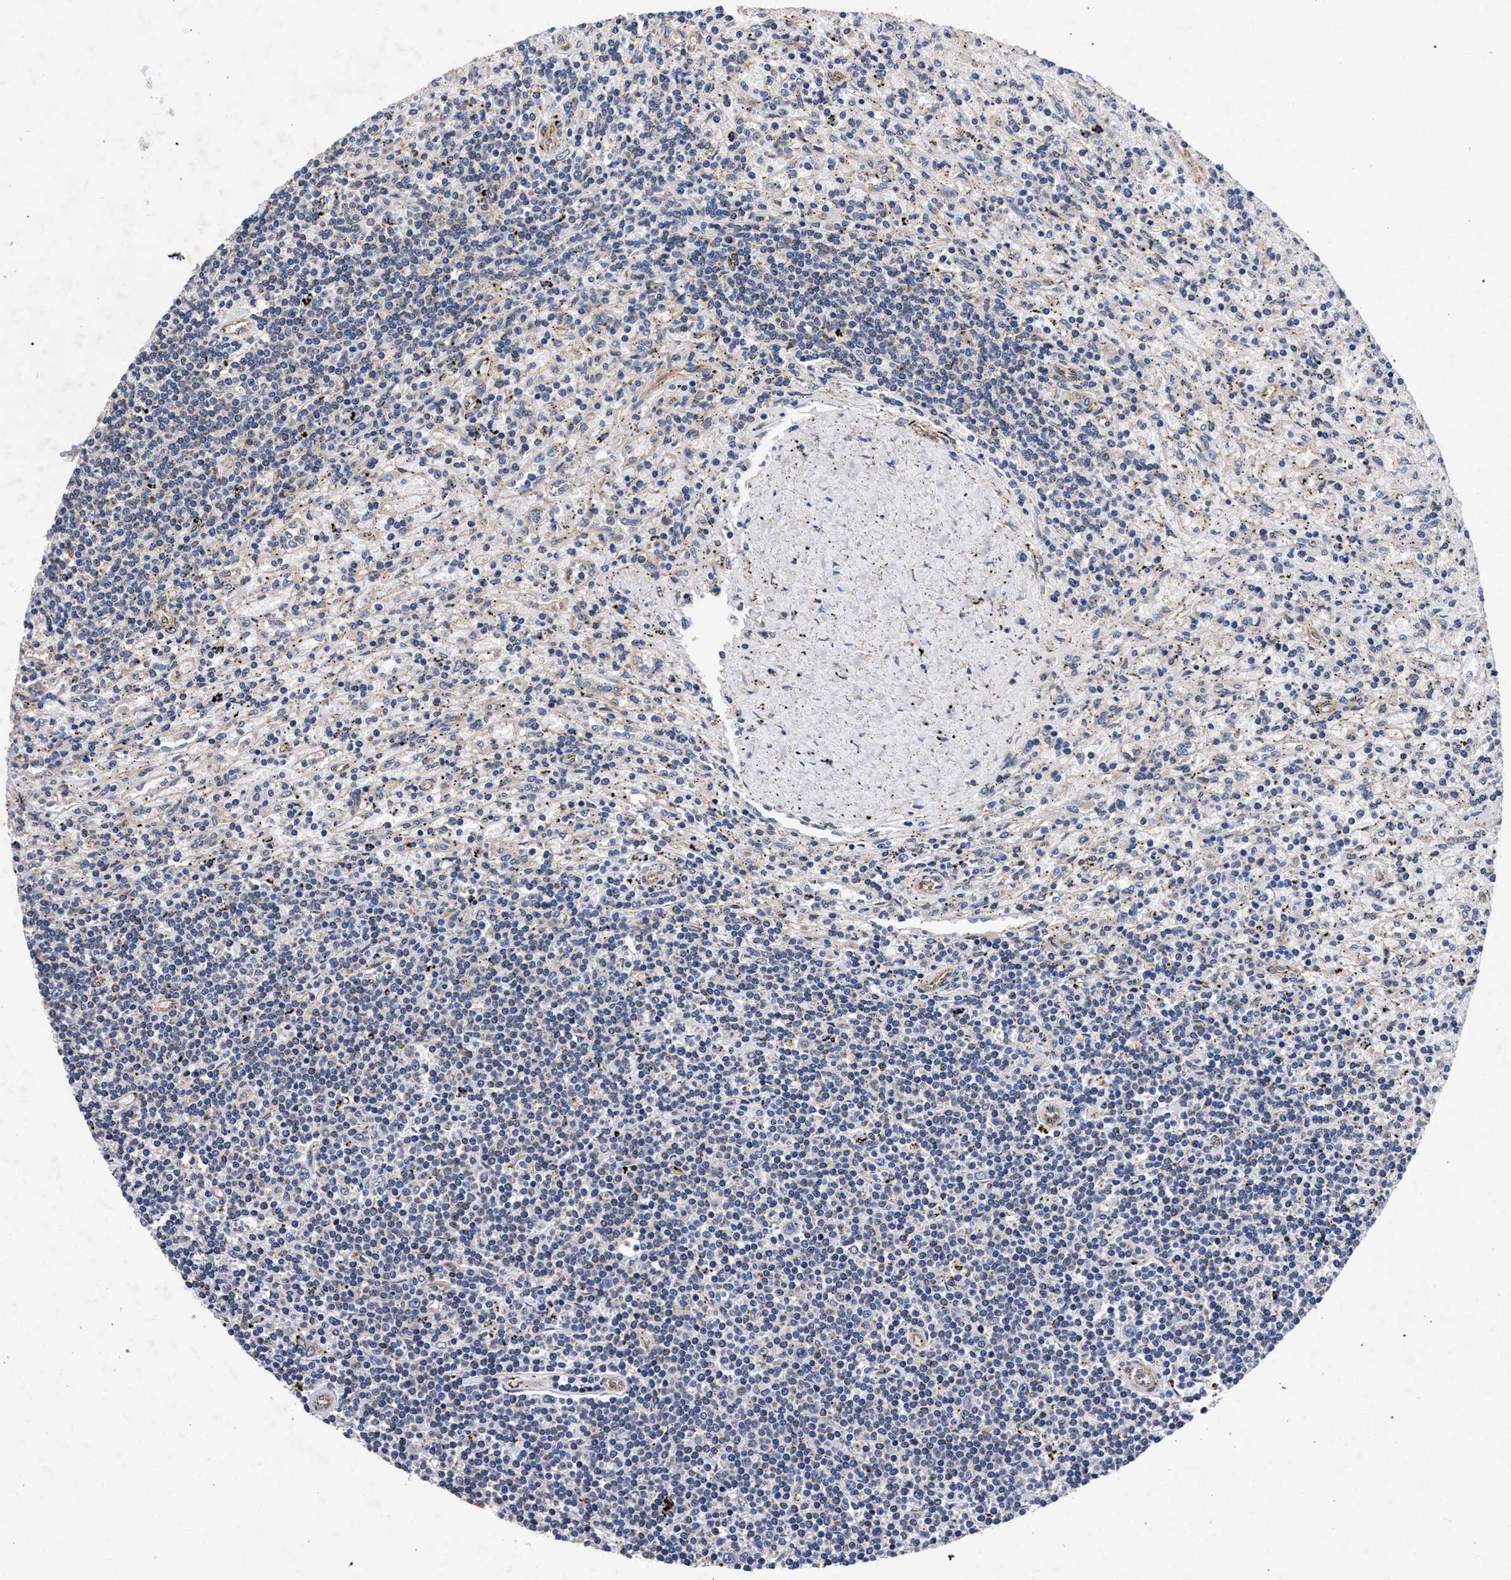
{"staining": {"intensity": "negative", "quantity": "none", "location": "none"}, "tissue": "lymphoma", "cell_type": "Tumor cells", "image_type": "cancer", "snomed": [{"axis": "morphology", "description": "Malignant lymphoma, non-Hodgkin's type, Low grade"}, {"axis": "topography", "description": "Spleen"}], "caption": "A micrograph of human lymphoma is negative for staining in tumor cells.", "gene": "CFAP95", "patient": {"sex": "male", "age": 76}}